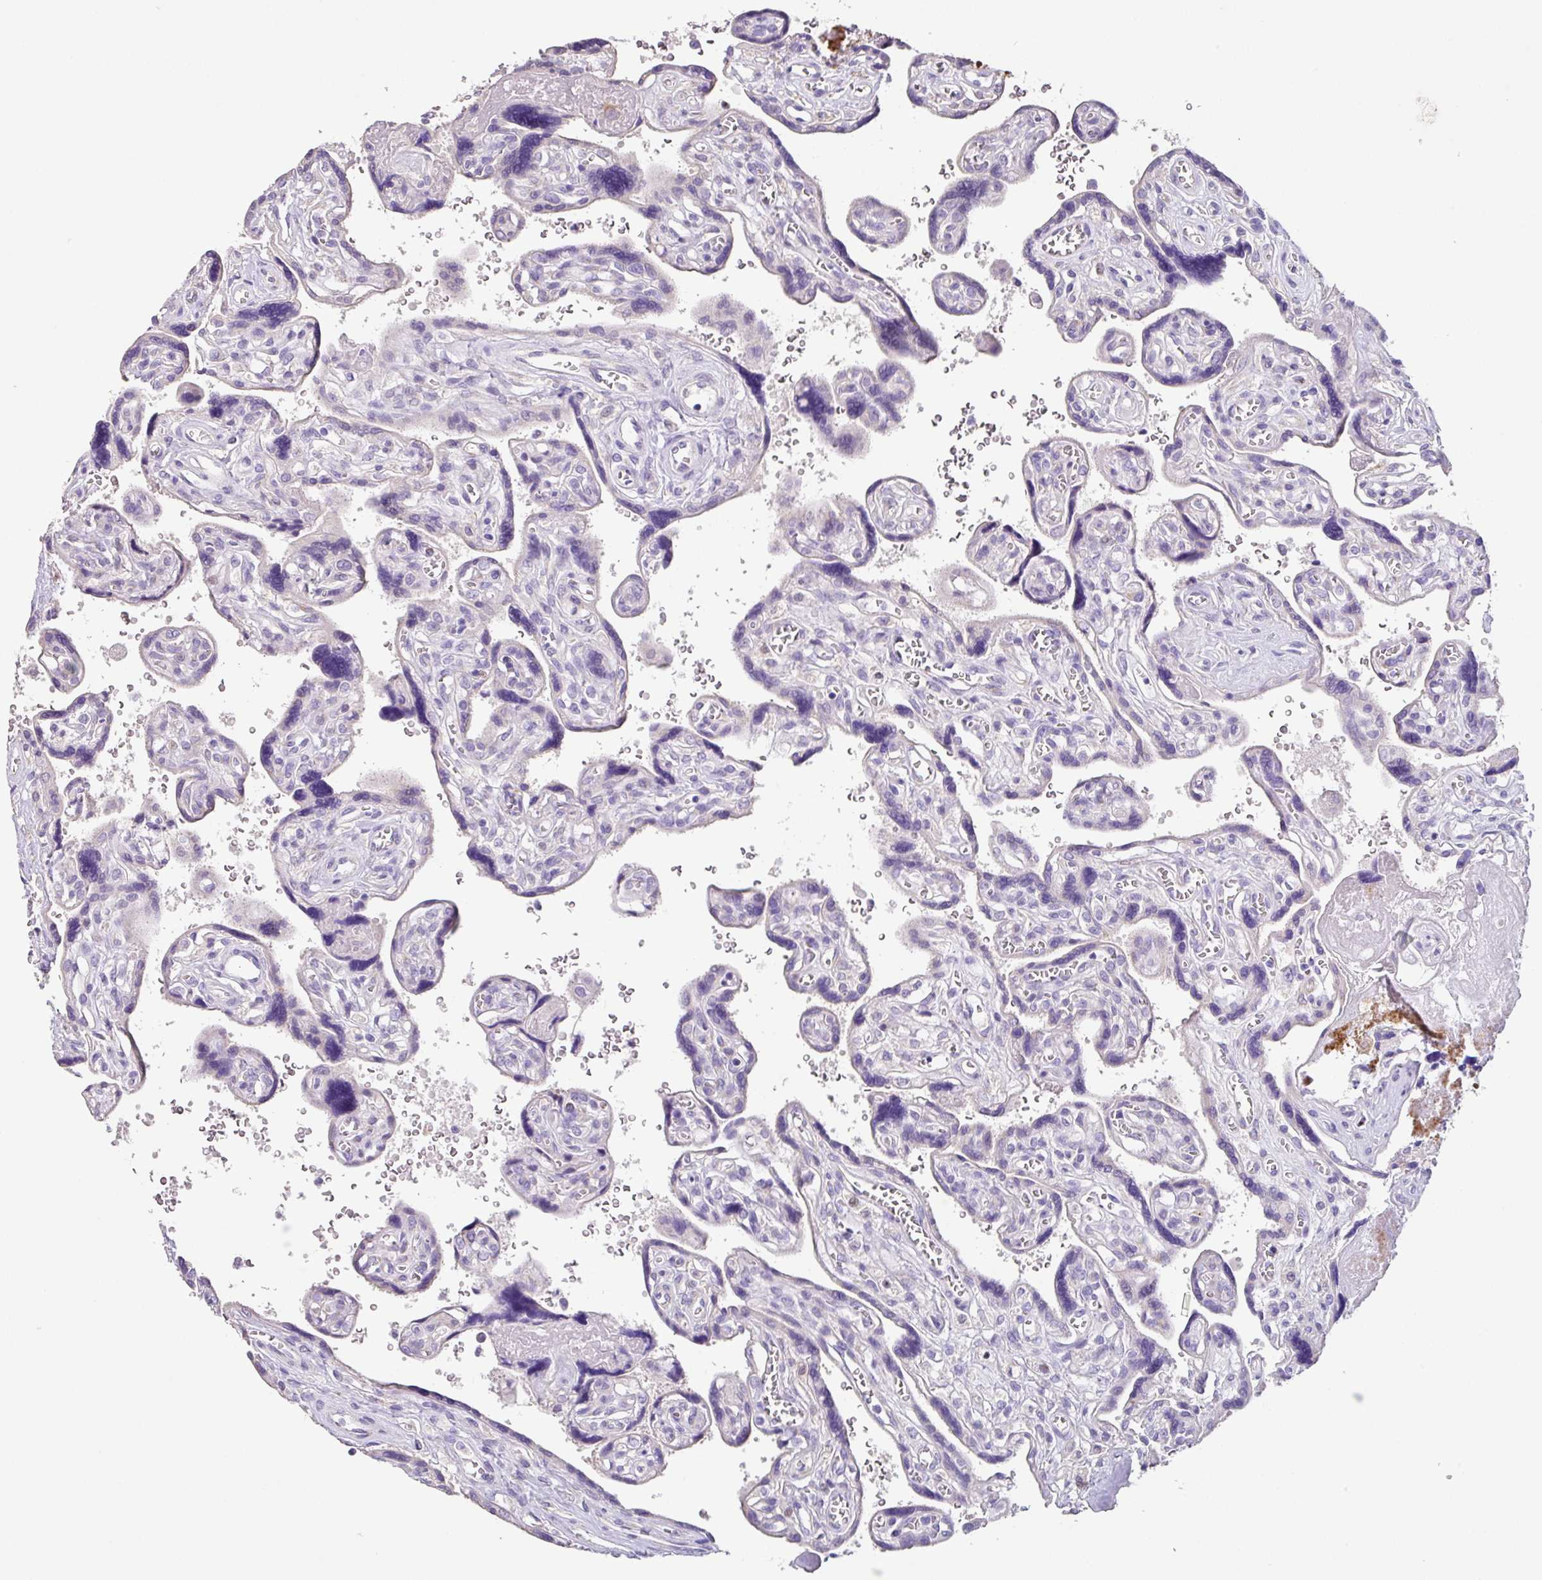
{"staining": {"intensity": "moderate", "quantity": "25%-75%", "location": "cytoplasmic/membranous"}, "tissue": "placenta", "cell_type": "Decidual cells", "image_type": "normal", "snomed": [{"axis": "morphology", "description": "Normal tissue, NOS"}, {"axis": "topography", "description": "Placenta"}], "caption": "Immunohistochemical staining of unremarkable human placenta shows moderate cytoplasmic/membranous protein expression in approximately 25%-75% of decidual cells.", "gene": "ZG16", "patient": {"sex": "female", "age": 39}}